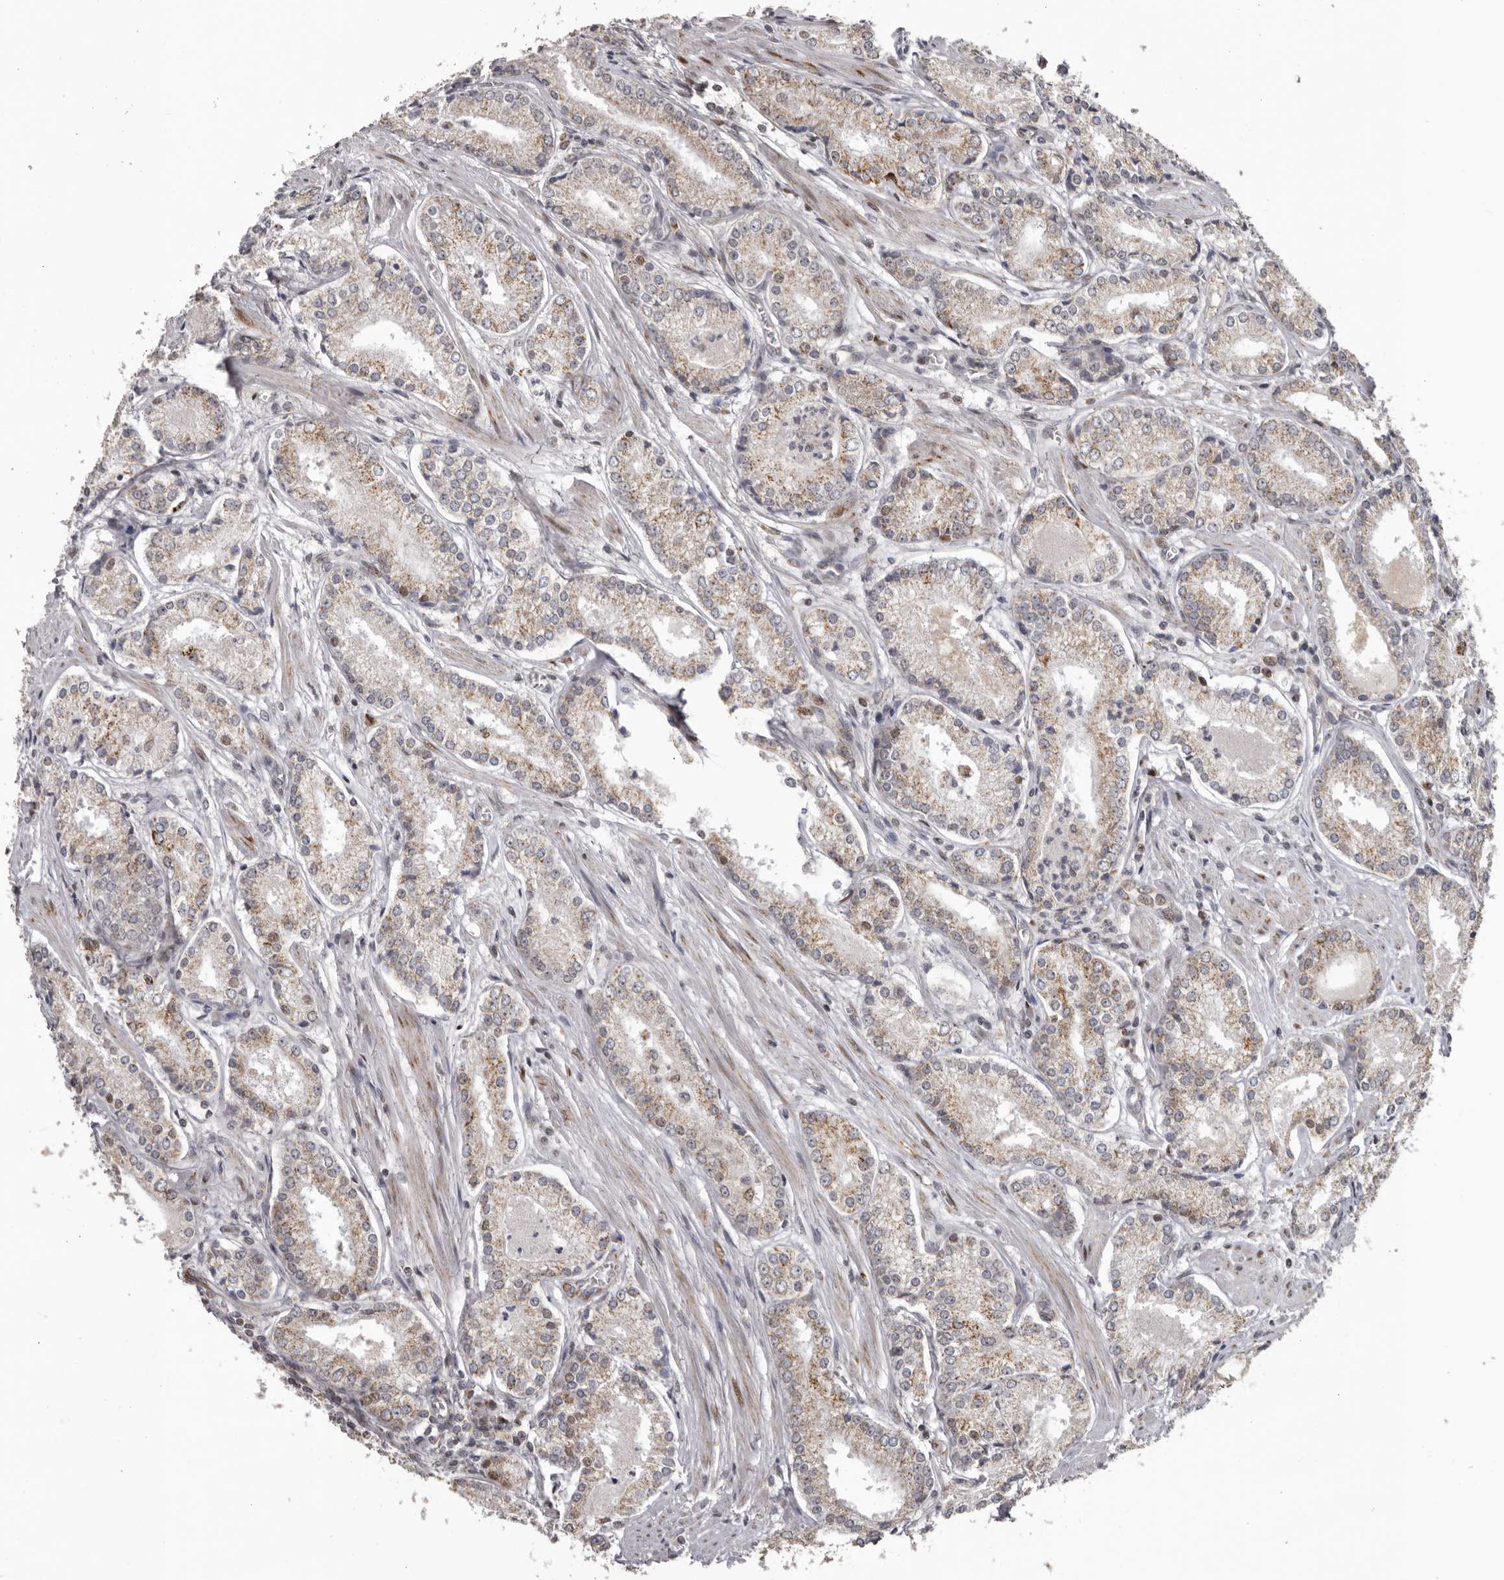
{"staining": {"intensity": "moderate", "quantity": "25%-75%", "location": "cytoplasmic/membranous"}, "tissue": "prostate cancer", "cell_type": "Tumor cells", "image_type": "cancer", "snomed": [{"axis": "morphology", "description": "Adenocarcinoma, Low grade"}, {"axis": "topography", "description": "Prostate"}], "caption": "Prostate adenocarcinoma (low-grade) was stained to show a protein in brown. There is medium levels of moderate cytoplasmic/membranous positivity in approximately 25%-75% of tumor cells.", "gene": "C17orf99", "patient": {"sex": "male", "age": 54}}